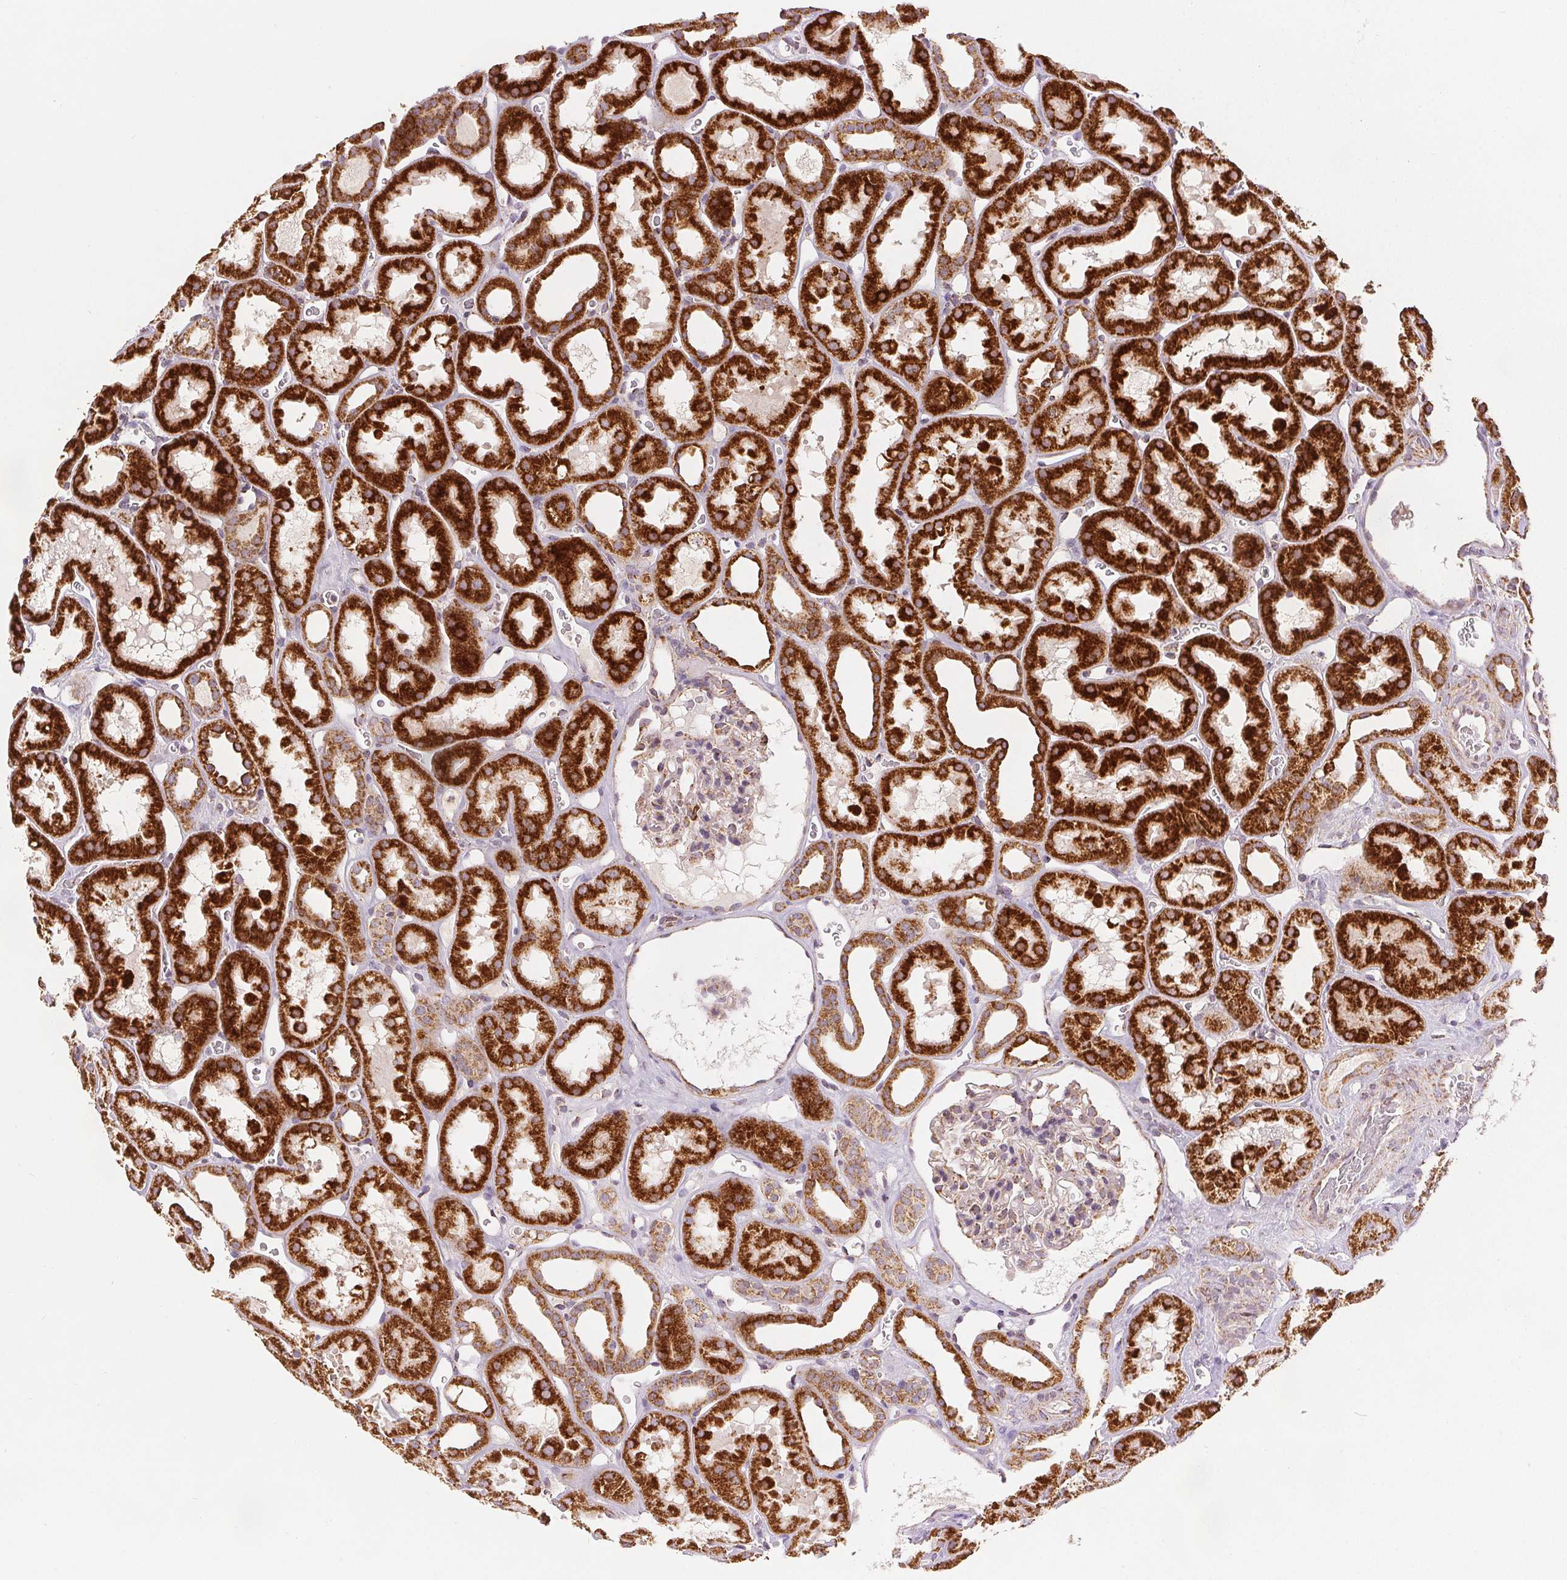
{"staining": {"intensity": "moderate", "quantity": "<25%", "location": "cytoplasmic/membranous"}, "tissue": "kidney", "cell_type": "Cells in glomeruli", "image_type": "normal", "snomed": [{"axis": "morphology", "description": "Normal tissue, NOS"}, {"axis": "topography", "description": "Kidney"}], "caption": "Kidney stained for a protein shows moderate cytoplasmic/membranous positivity in cells in glomeruli. The staining was performed using DAB (3,3'-diaminobenzidine) to visualize the protein expression in brown, while the nuclei were stained in blue with hematoxylin (Magnification: 20x).", "gene": "SDHB", "patient": {"sex": "female", "age": 41}}